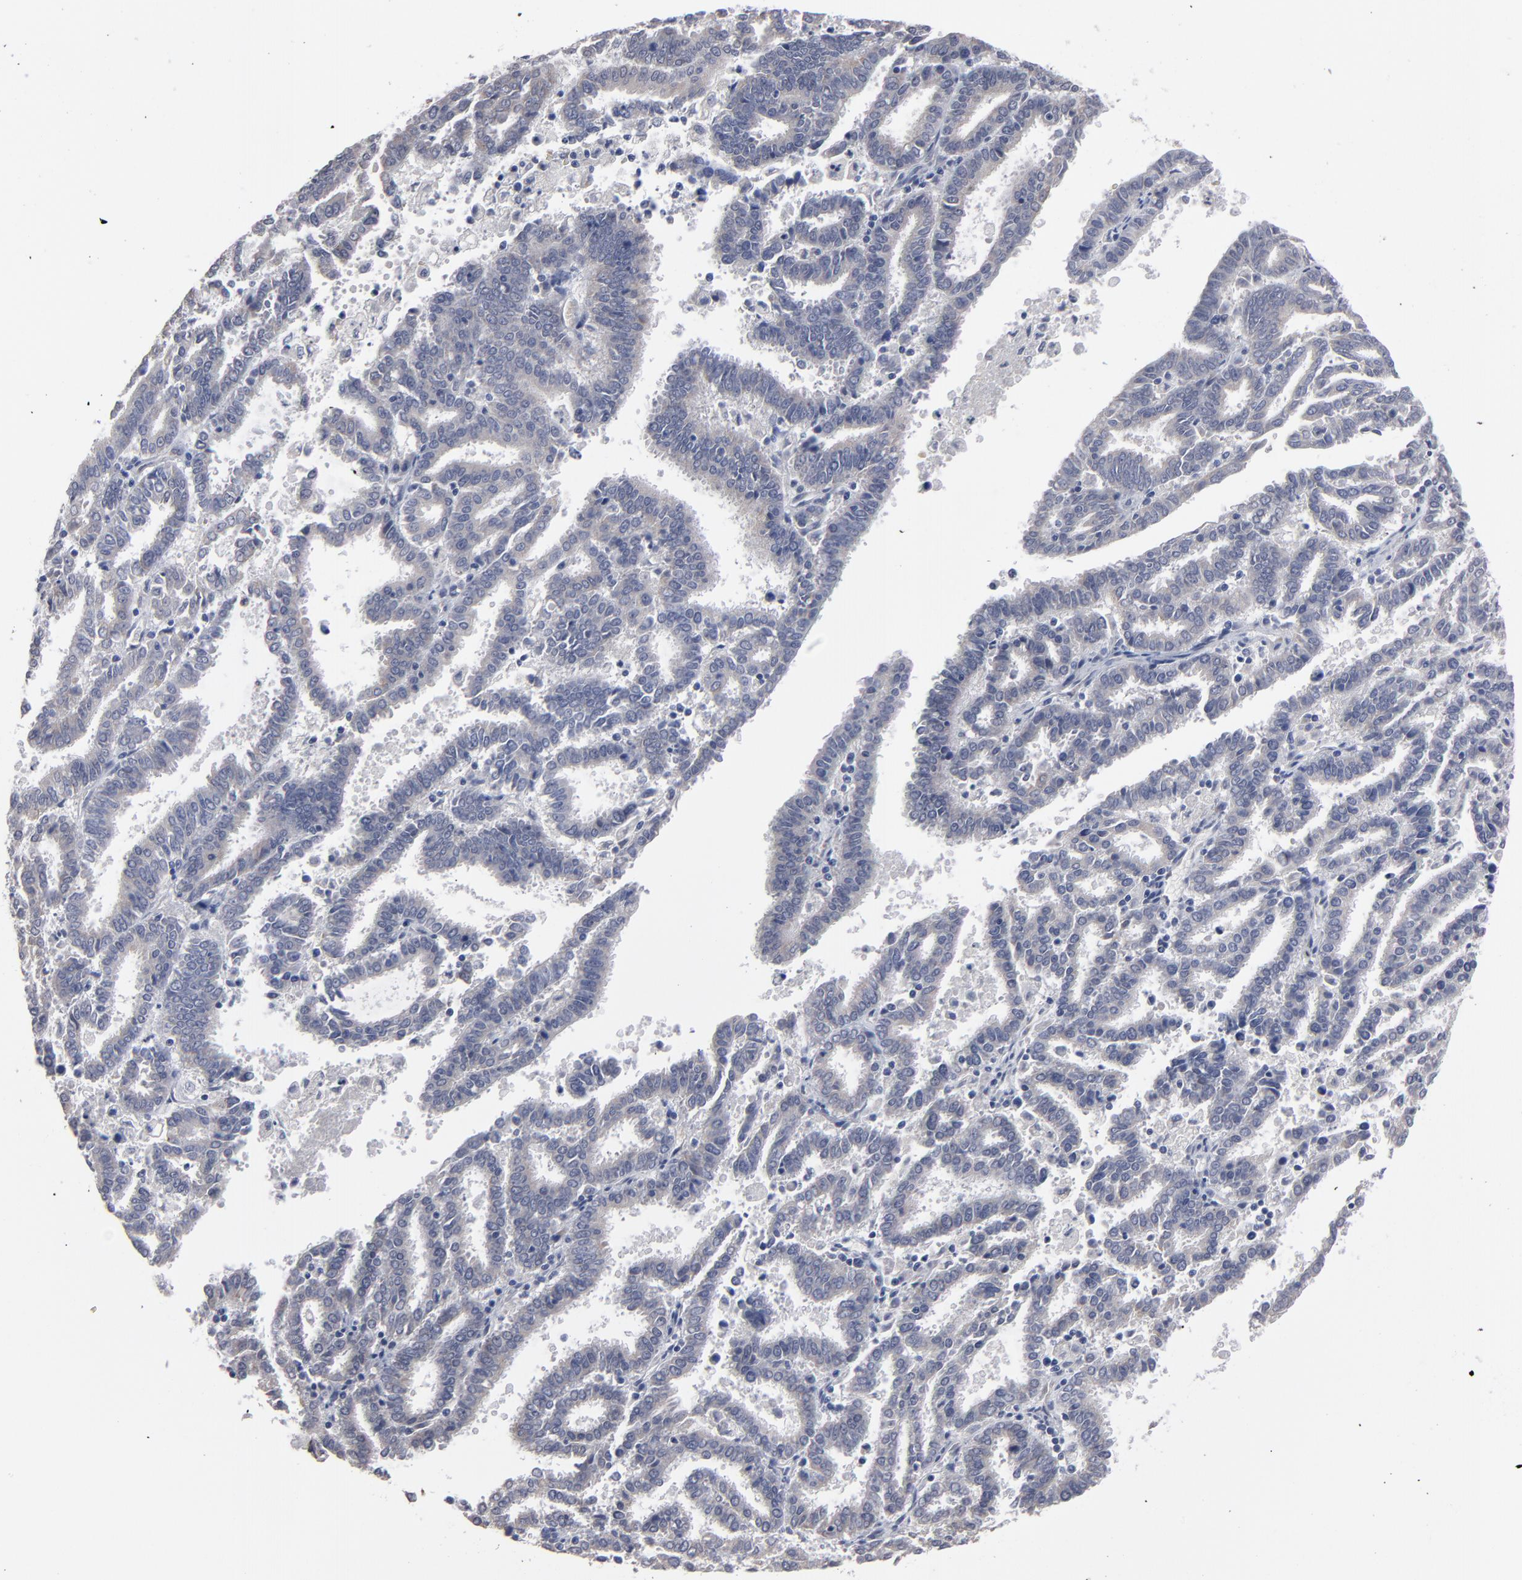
{"staining": {"intensity": "weak", "quantity": "25%-75%", "location": "cytoplasmic/membranous"}, "tissue": "endometrial cancer", "cell_type": "Tumor cells", "image_type": "cancer", "snomed": [{"axis": "morphology", "description": "Adenocarcinoma, NOS"}, {"axis": "topography", "description": "Uterus"}], "caption": "Protein staining of endometrial cancer (adenocarcinoma) tissue displays weak cytoplasmic/membranous staining in approximately 25%-75% of tumor cells. (Stains: DAB (3,3'-diaminobenzidine) in brown, nuclei in blue, Microscopy: brightfield microscopy at high magnification).", "gene": "ZNF175", "patient": {"sex": "female", "age": 83}}